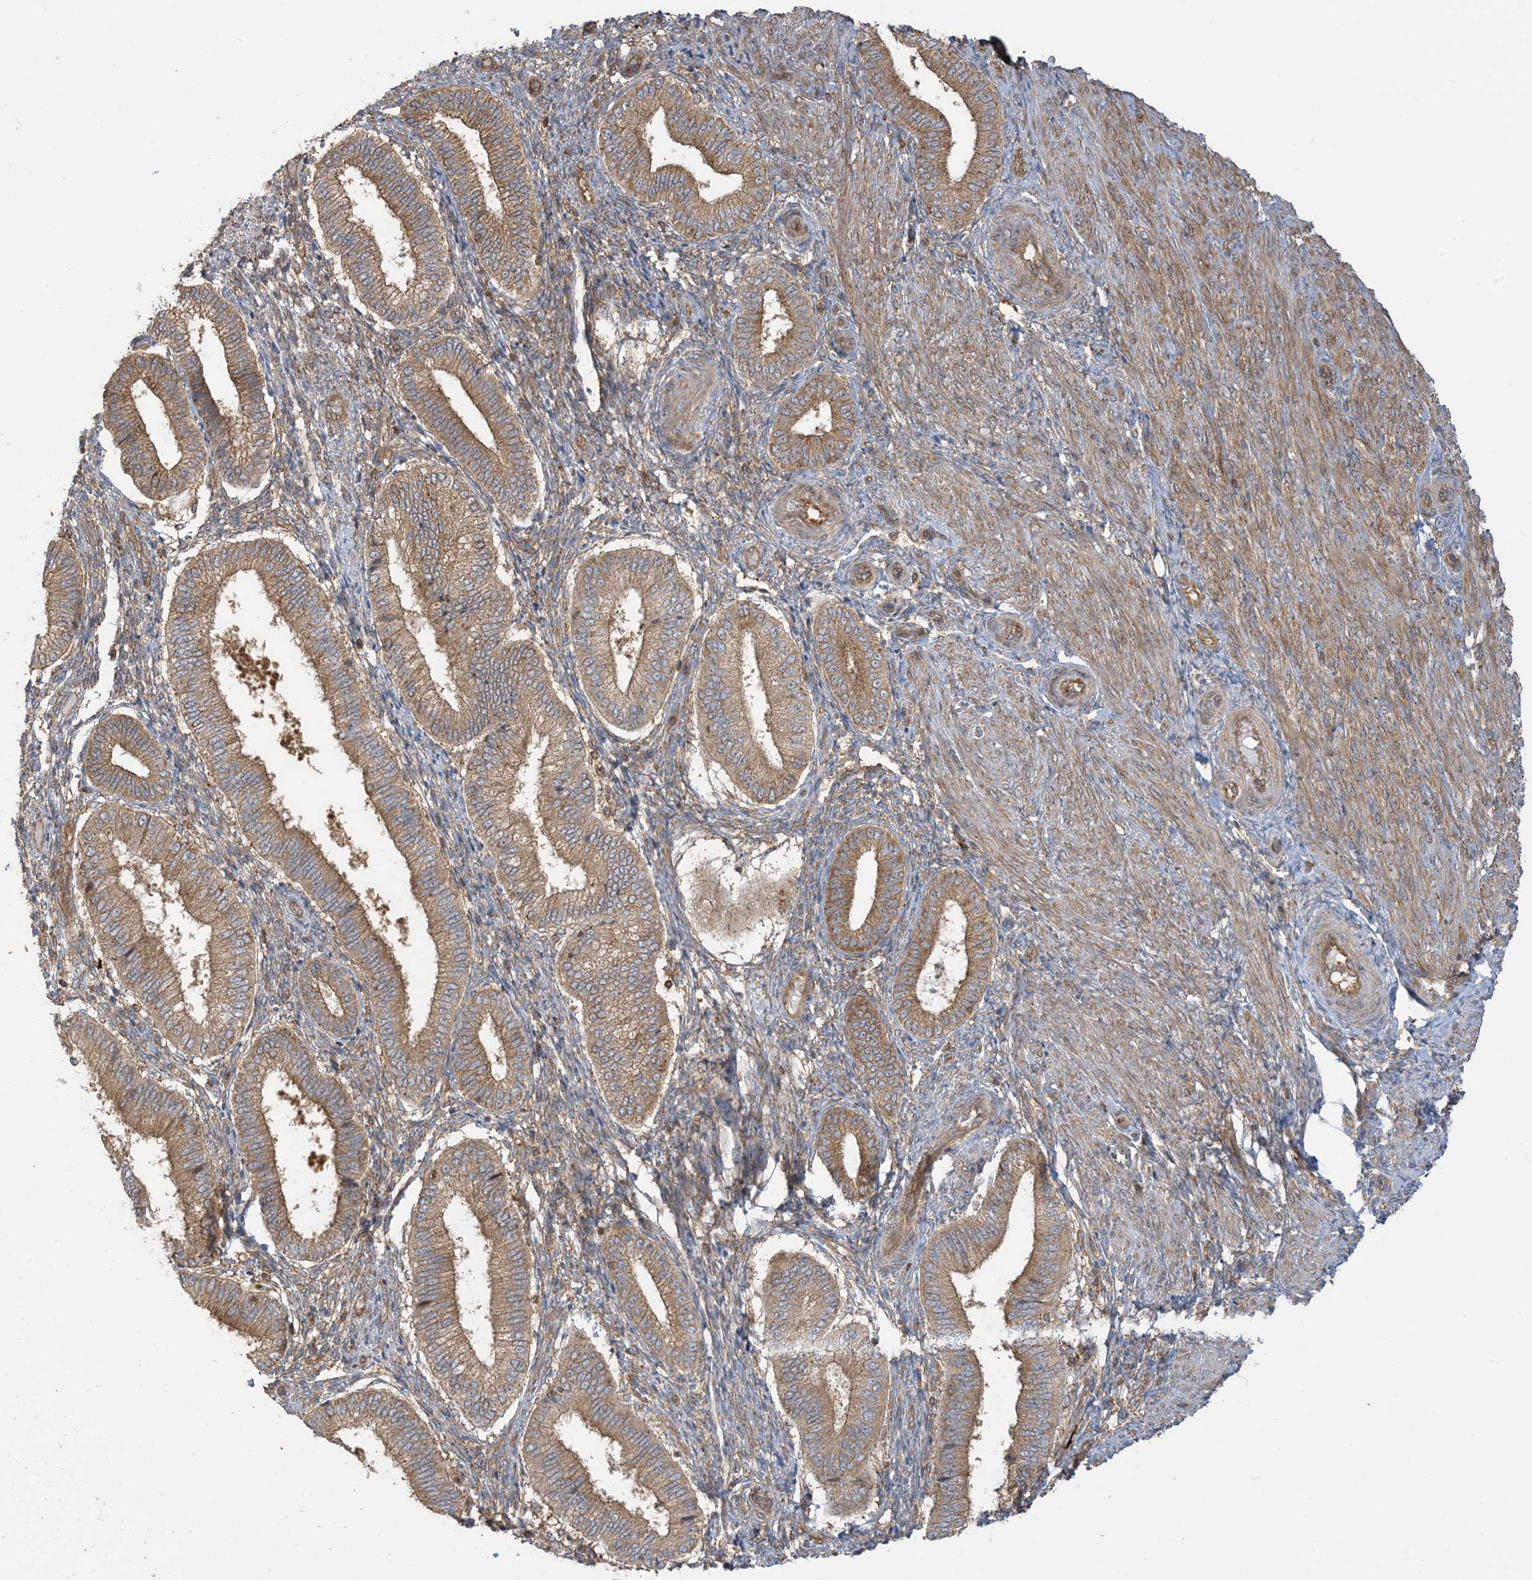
{"staining": {"intensity": "moderate", "quantity": "25%-75%", "location": "cytoplasmic/membranous"}, "tissue": "endometrium", "cell_type": "Cells in endometrial stroma", "image_type": "normal", "snomed": [{"axis": "morphology", "description": "Normal tissue, NOS"}, {"axis": "topography", "description": "Endometrium"}], "caption": "The immunohistochemical stain highlights moderate cytoplasmic/membranous staining in cells in endometrial stroma of benign endometrium.", "gene": "SRP72", "patient": {"sex": "female", "age": 39}}